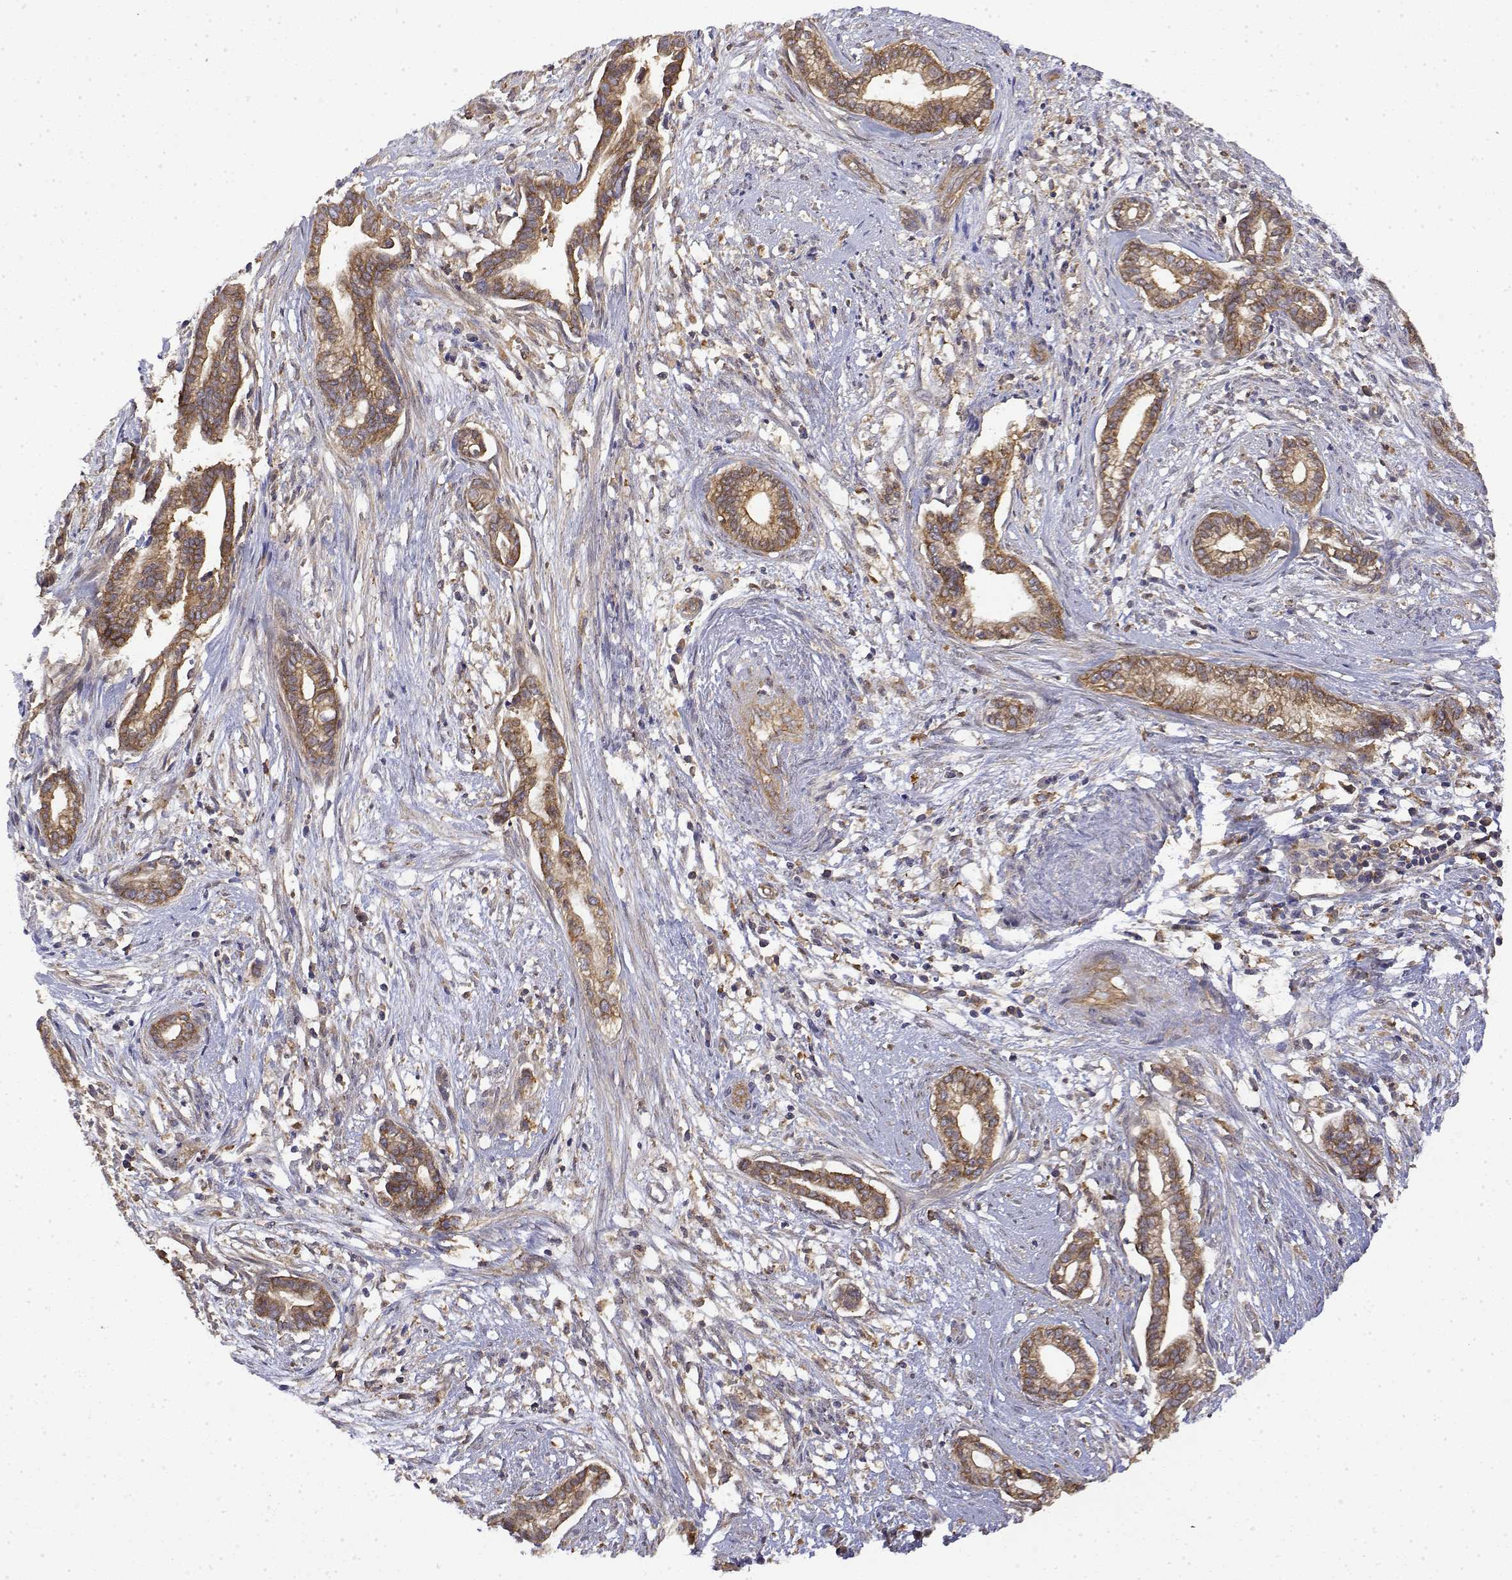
{"staining": {"intensity": "moderate", "quantity": ">75%", "location": "cytoplasmic/membranous"}, "tissue": "cervical cancer", "cell_type": "Tumor cells", "image_type": "cancer", "snomed": [{"axis": "morphology", "description": "Adenocarcinoma, NOS"}, {"axis": "topography", "description": "Cervix"}], "caption": "Immunohistochemical staining of cervical cancer shows medium levels of moderate cytoplasmic/membranous protein expression in approximately >75% of tumor cells.", "gene": "PACSIN2", "patient": {"sex": "female", "age": 62}}